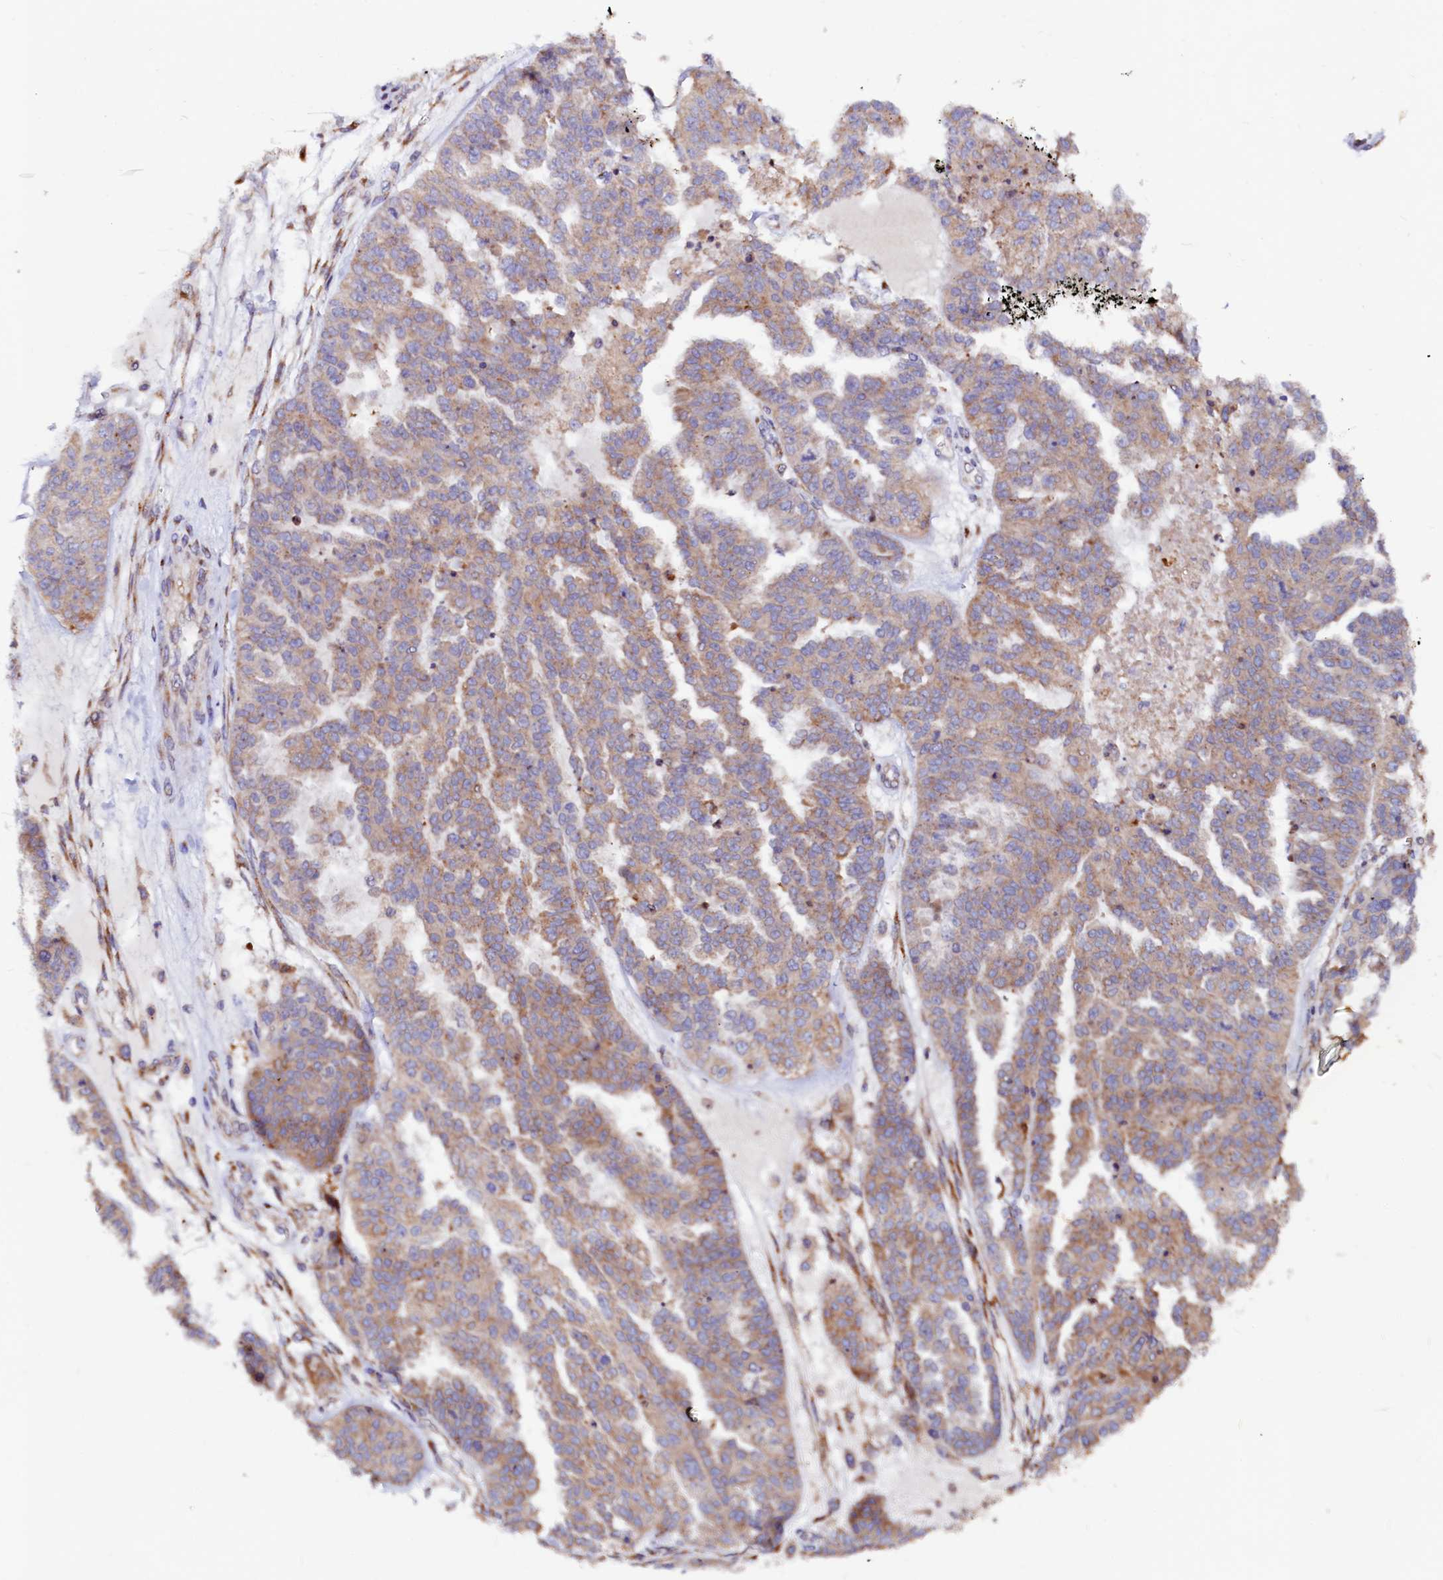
{"staining": {"intensity": "moderate", "quantity": ">75%", "location": "cytoplasmic/membranous"}, "tissue": "ovarian cancer", "cell_type": "Tumor cells", "image_type": "cancer", "snomed": [{"axis": "morphology", "description": "Cystadenocarcinoma, serous, NOS"}, {"axis": "topography", "description": "Ovary"}], "caption": "A brown stain labels moderate cytoplasmic/membranous expression of a protein in ovarian cancer tumor cells.", "gene": "LMAN1", "patient": {"sex": "female", "age": 58}}